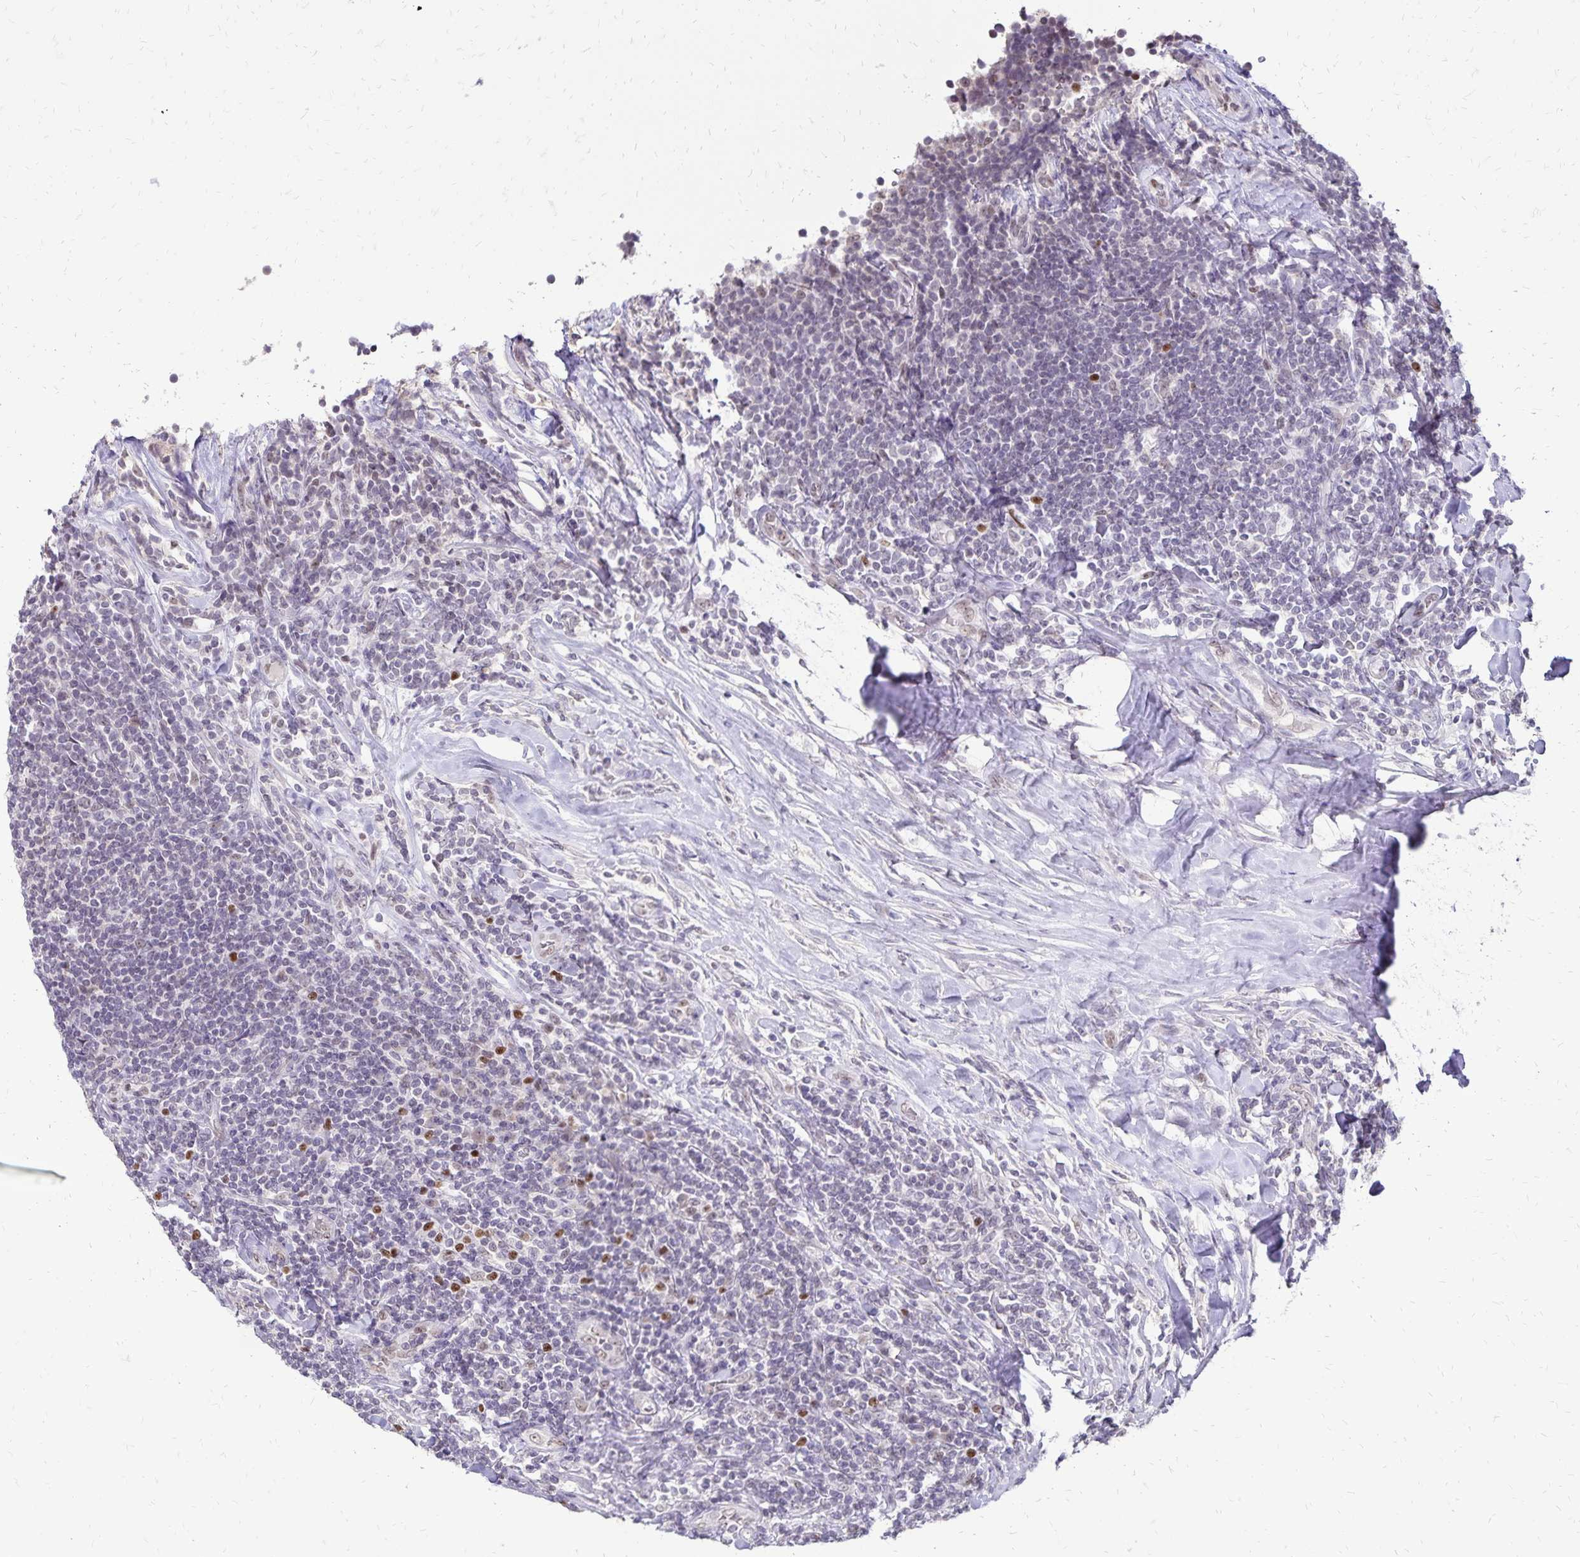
{"staining": {"intensity": "negative", "quantity": "none", "location": "none"}, "tissue": "lymphoma", "cell_type": "Tumor cells", "image_type": "cancer", "snomed": [{"axis": "morphology", "description": "Malignant lymphoma, non-Hodgkin's type, Low grade"}, {"axis": "topography", "description": "Lymph node"}], "caption": "Tumor cells show no significant protein positivity in lymphoma.", "gene": "POLB", "patient": {"sex": "male", "age": 52}}